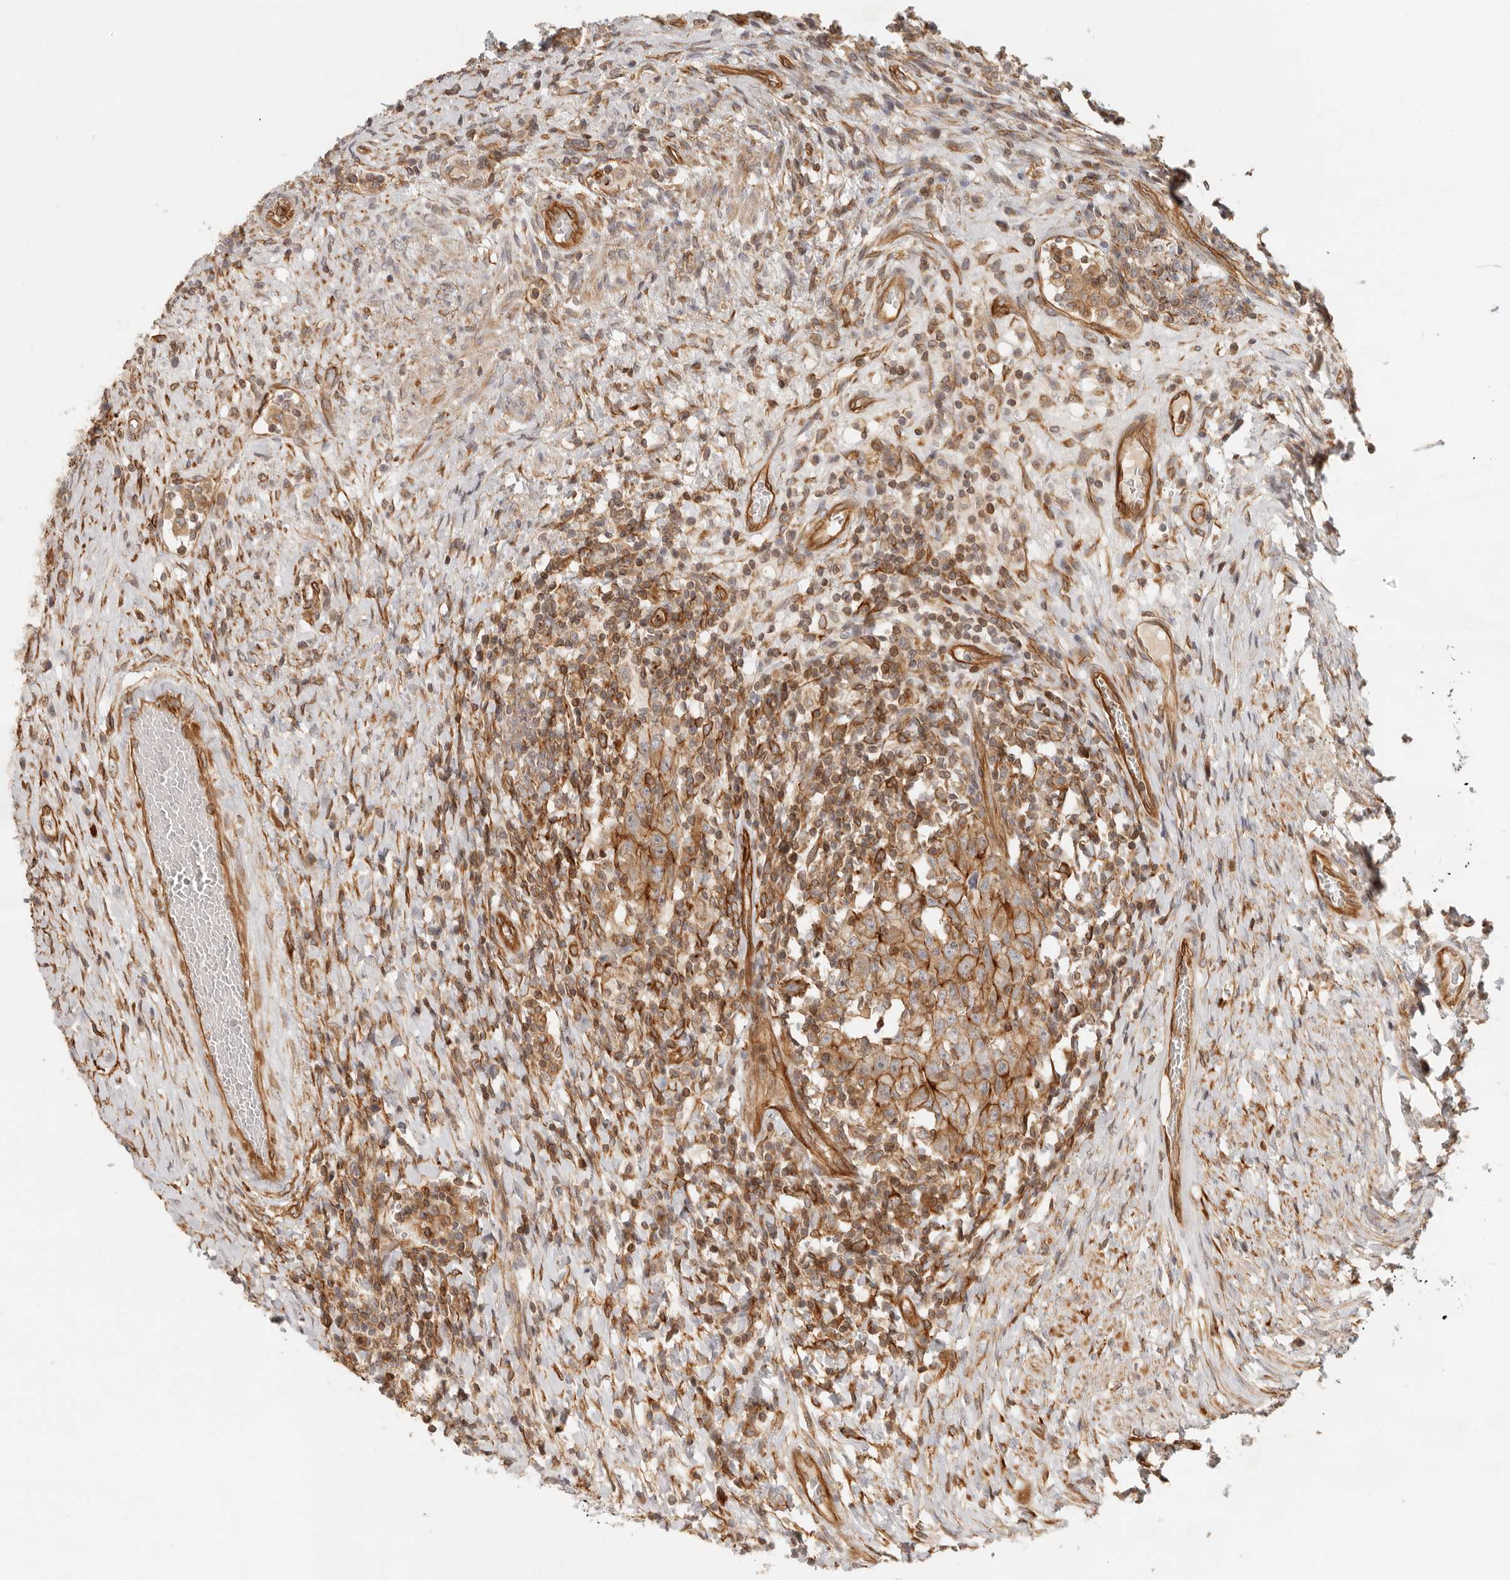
{"staining": {"intensity": "moderate", "quantity": ">75%", "location": "cytoplasmic/membranous"}, "tissue": "testis cancer", "cell_type": "Tumor cells", "image_type": "cancer", "snomed": [{"axis": "morphology", "description": "Carcinoma, Embryonal, NOS"}, {"axis": "topography", "description": "Testis"}], "caption": "This image exhibits testis cancer stained with immunohistochemistry to label a protein in brown. The cytoplasmic/membranous of tumor cells show moderate positivity for the protein. Nuclei are counter-stained blue.", "gene": "UFSP1", "patient": {"sex": "male", "age": 26}}